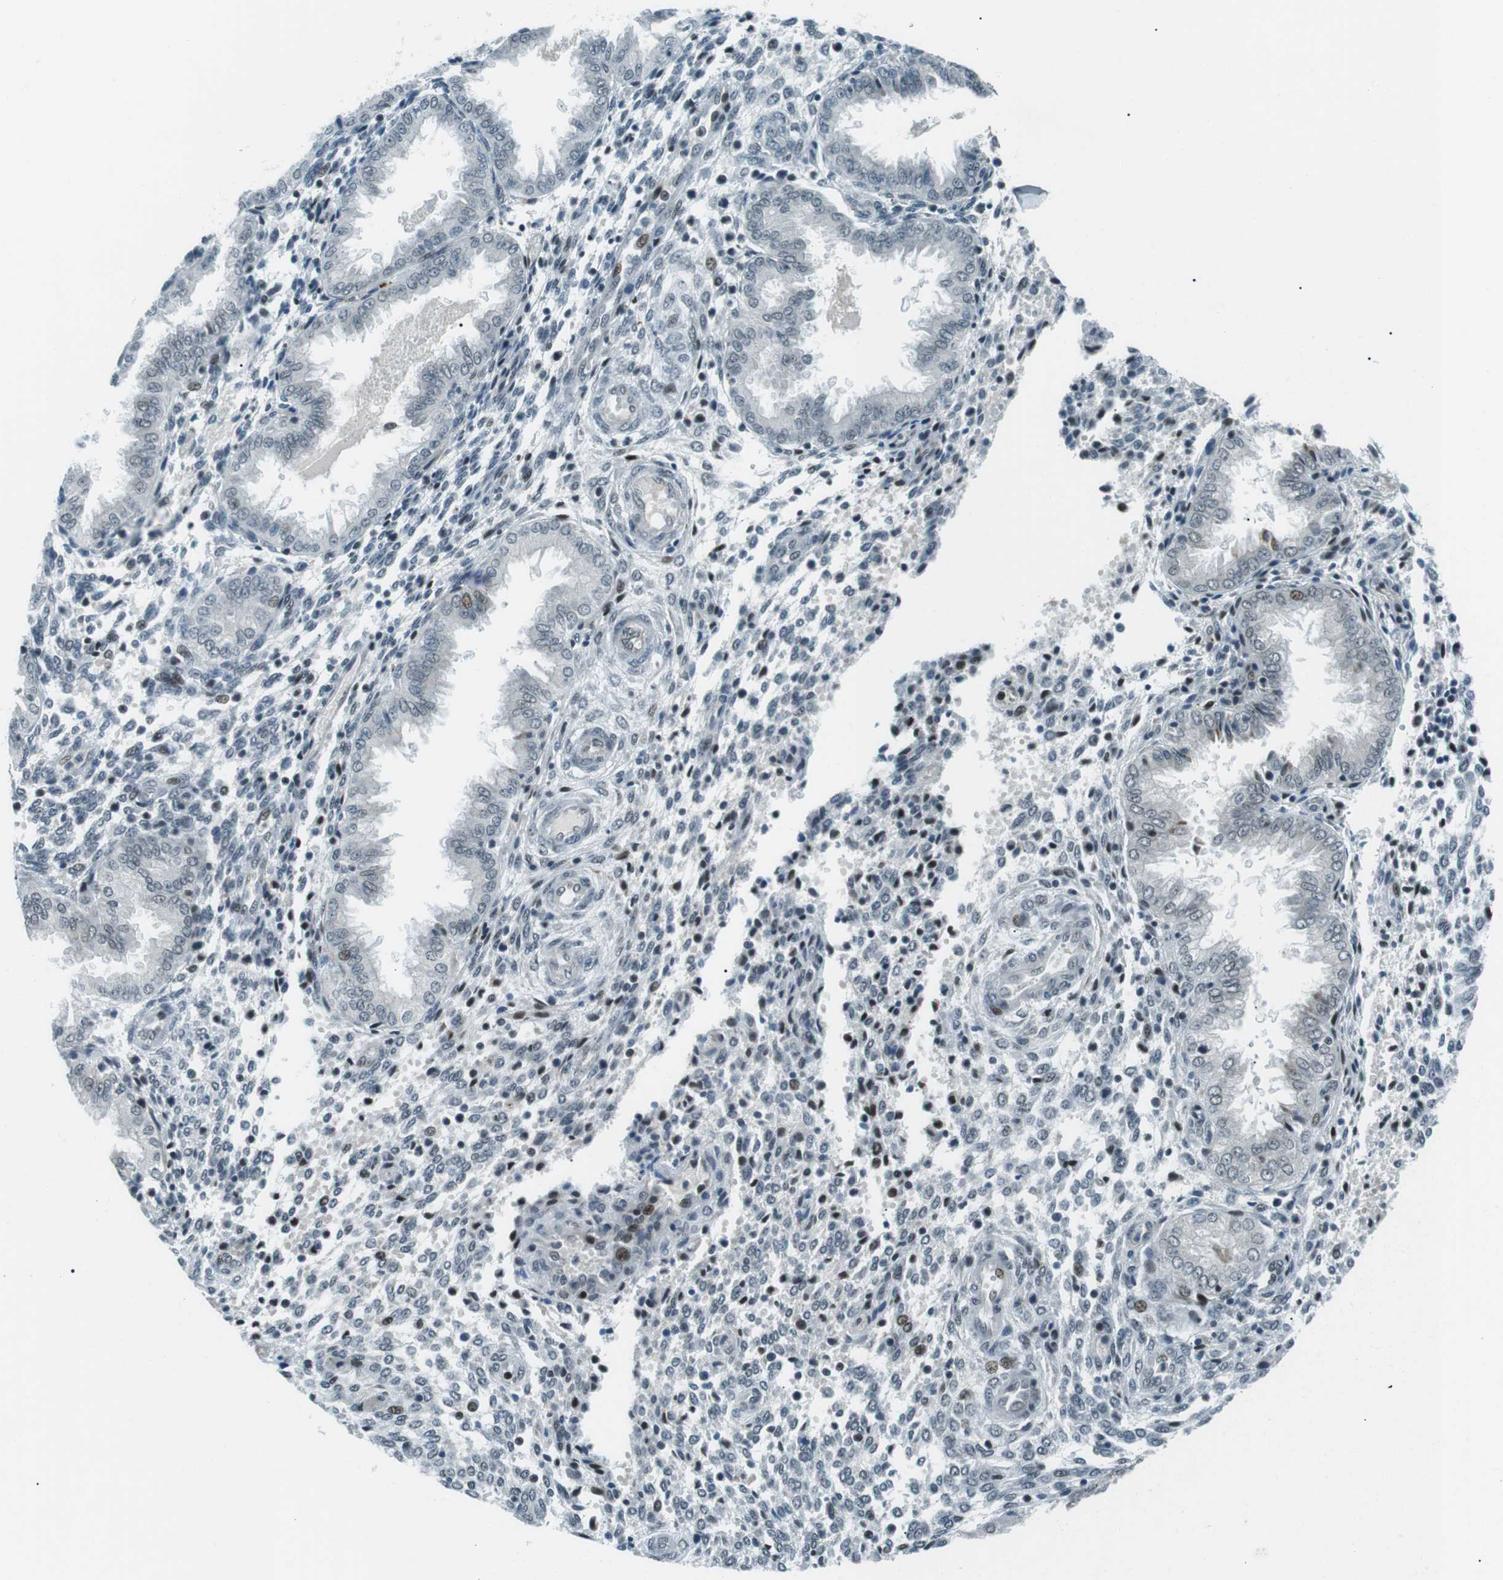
{"staining": {"intensity": "strong", "quantity": "<25%", "location": "nuclear"}, "tissue": "endometrium", "cell_type": "Cells in endometrial stroma", "image_type": "normal", "snomed": [{"axis": "morphology", "description": "Normal tissue, NOS"}, {"axis": "topography", "description": "Endometrium"}], "caption": "This photomicrograph exhibits normal endometrium stained with immunohistochemistry to label a protein in brown. The nuclear of cells in endometrial stroma show strong positivity for the protein. Nuclei are counter-stained blue.", "gene": "PJA1", "patient": {"sex": "female", "age": 33}}